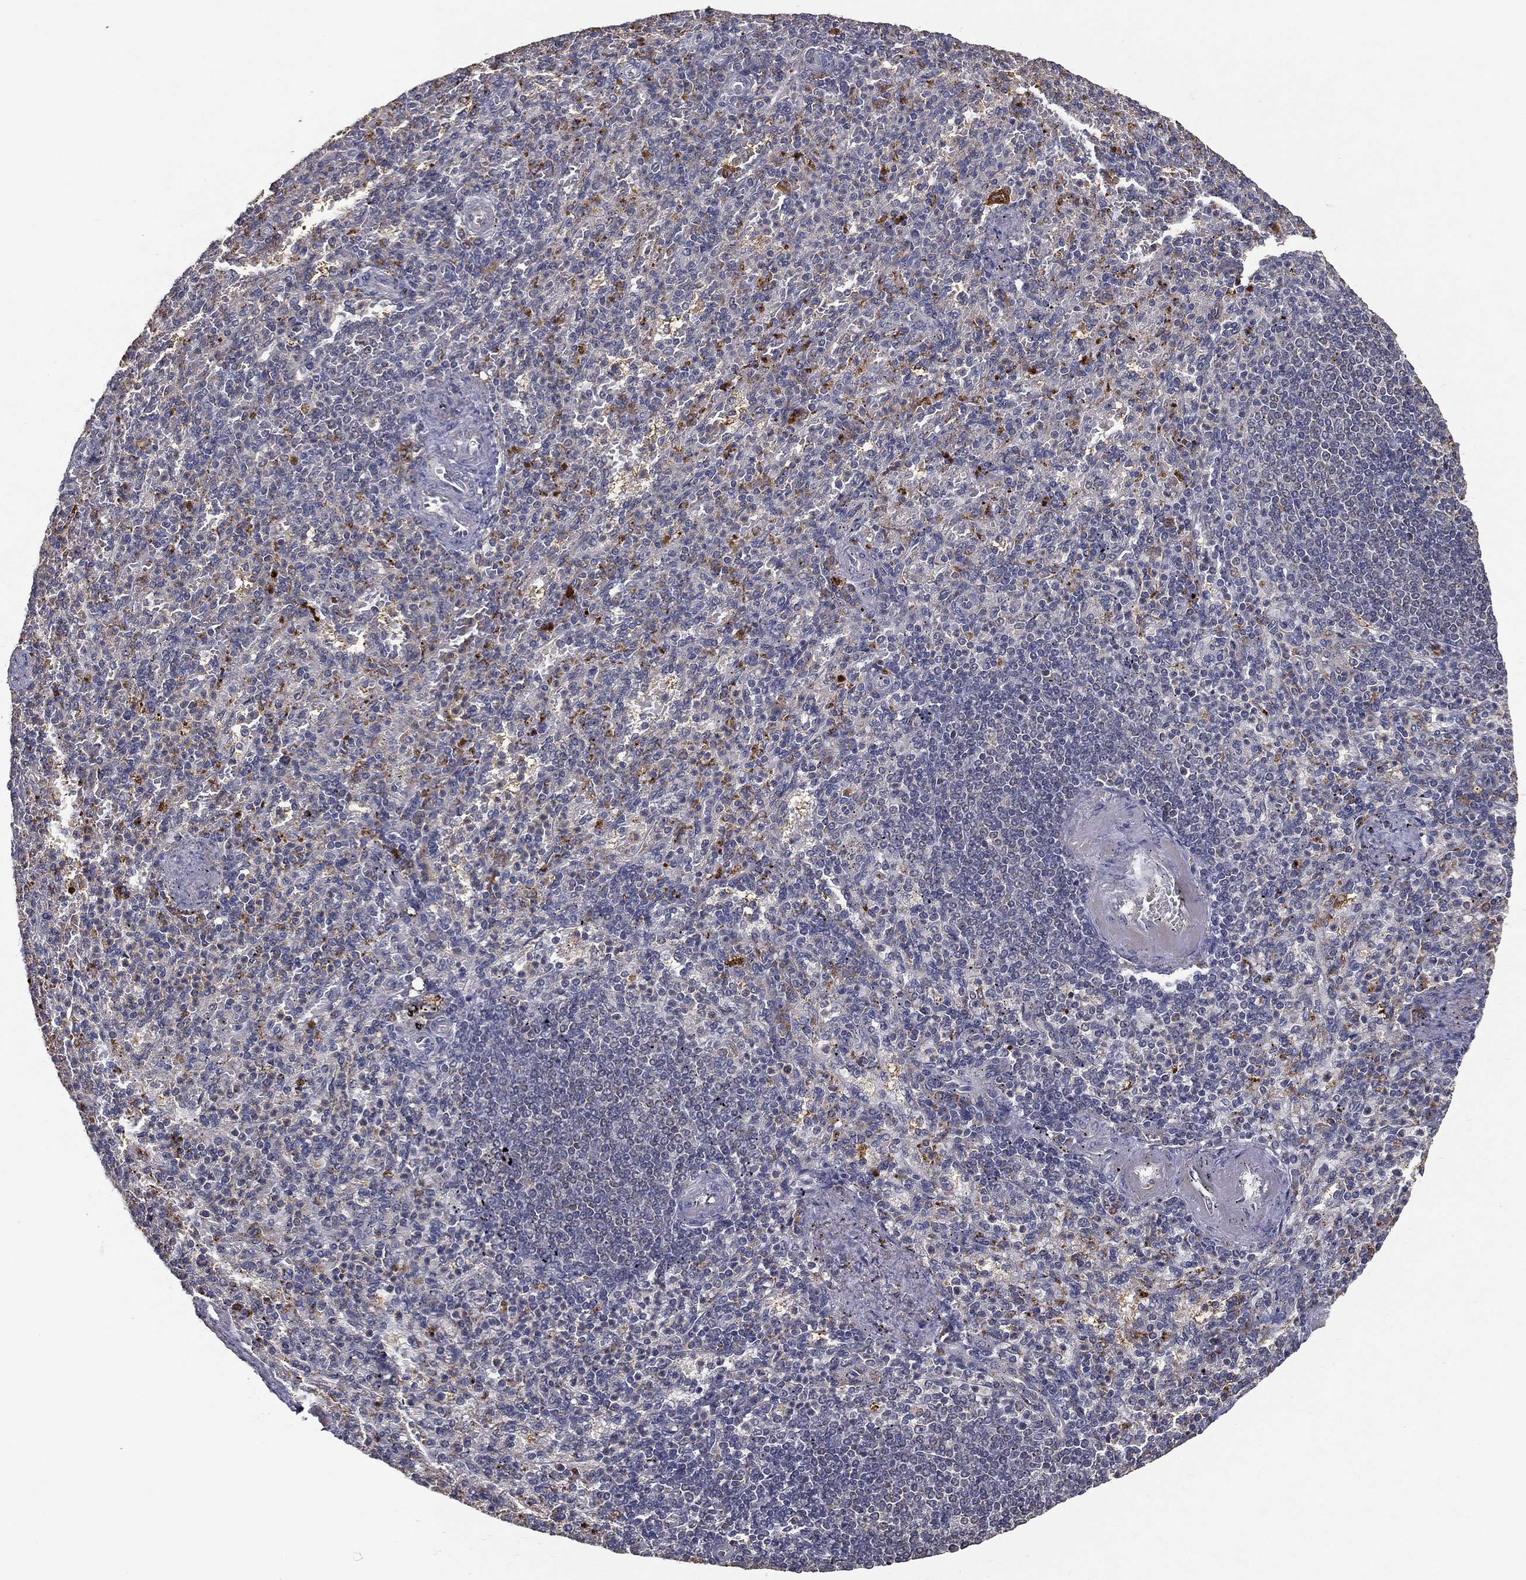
{"staining": {"intensity": "moderate", "quantity": "<25%", "location": "cytoplasmic/membranous"}, "tissue": "spleen", "cell_type": "Cells in red pulp", "image_type": "normal", "snomed": [{"axis": "morphology", "description": "Normal tissue, NOS"}, {"axis": "topography", "description": "Spleen"}], "caption": "Immunohistochemical staining of unremarkable human spleen exhibits <25% levels of moderate cytoplasmic/membranous protein expression in about <25% of cells in red pulp.", "gene": "MT", "patient": {"sex": "female", "age": 74}}